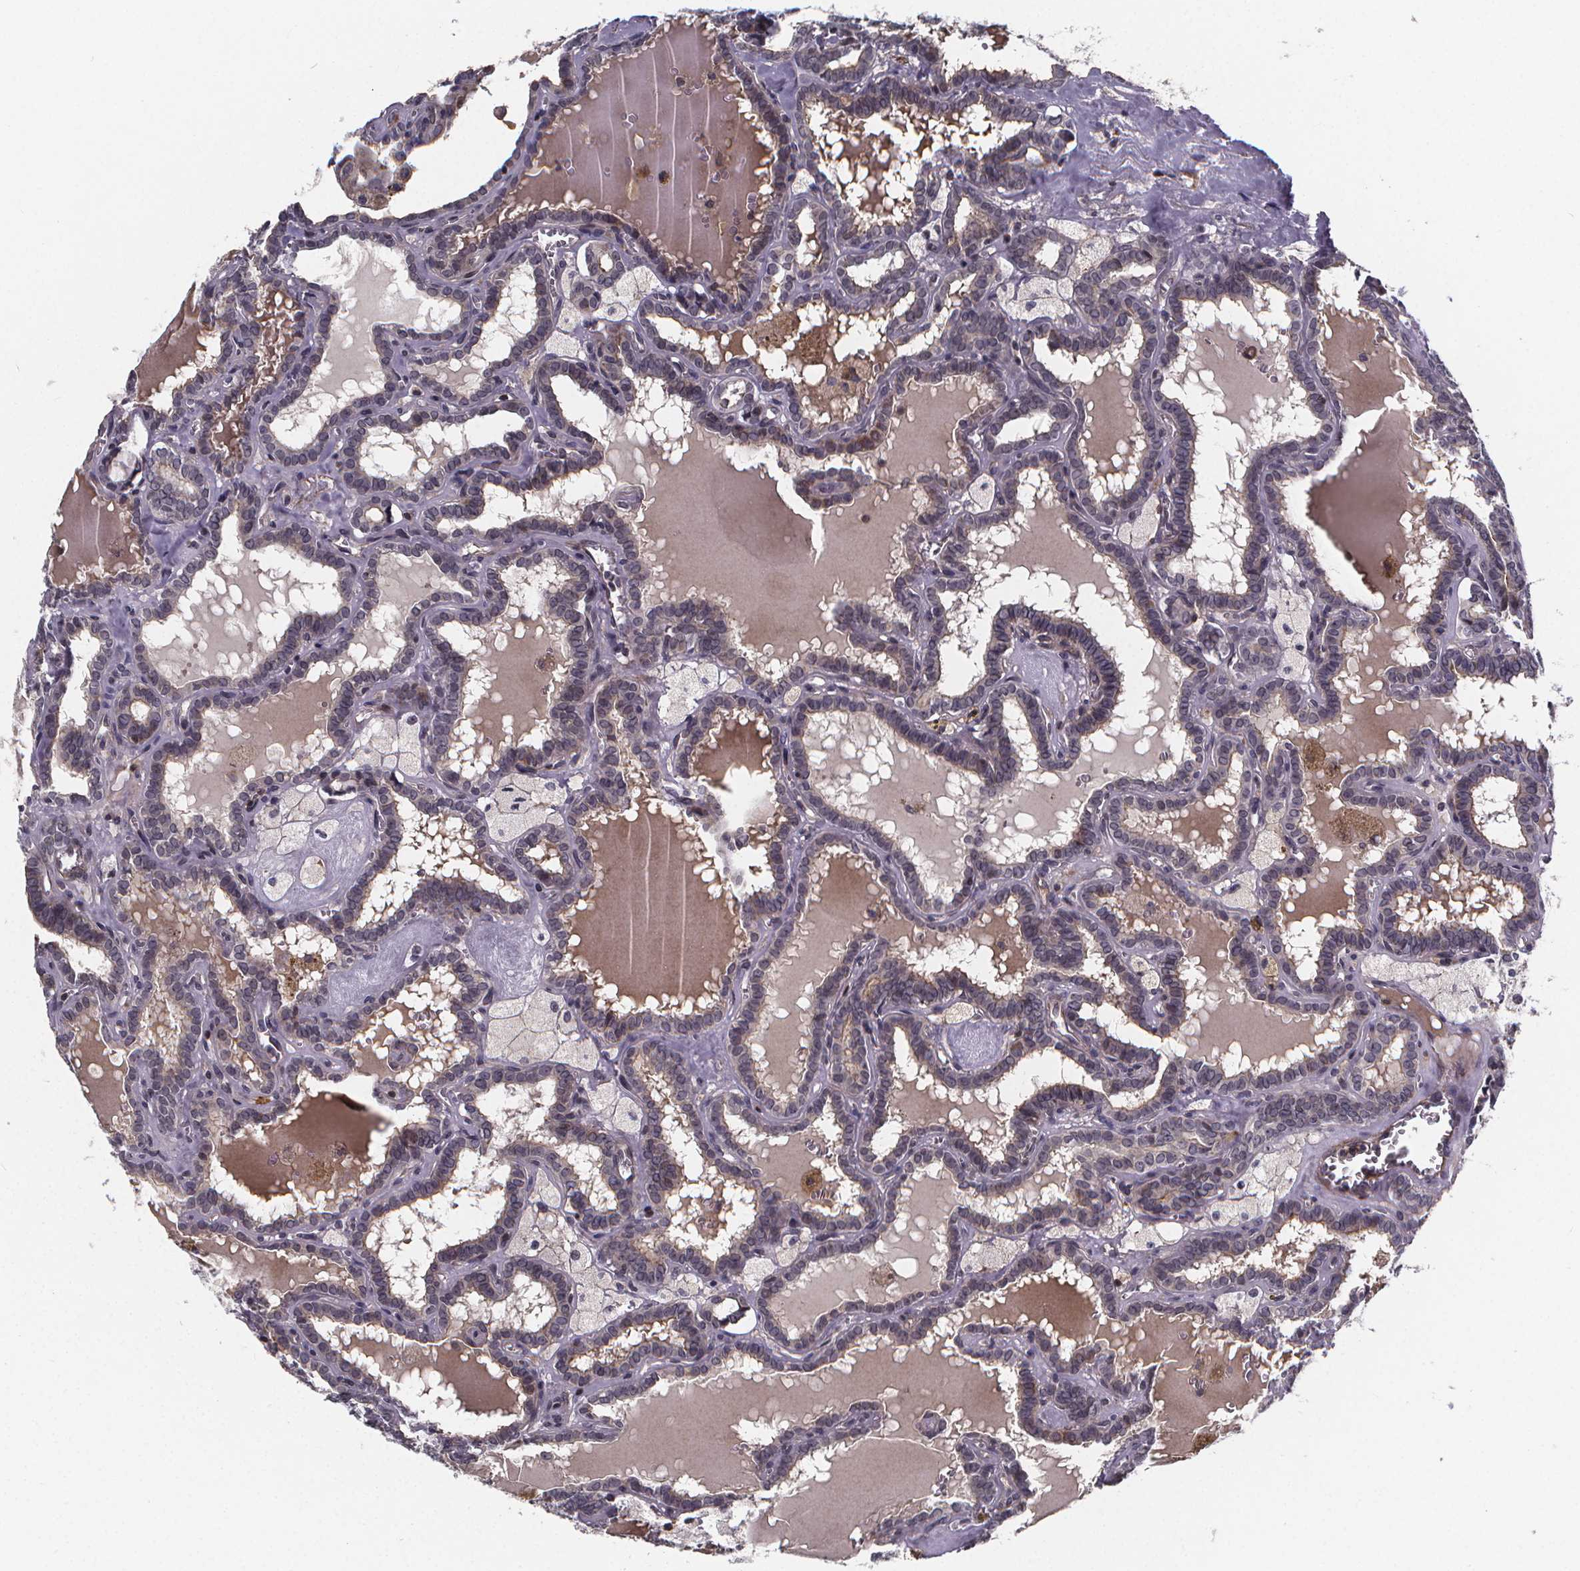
{"staining": {"intensity": "negative", "quantity": "none", "location": "none"}, "tissue": "thyroid cancer", "cell_type": "Tumor cells", "image_type": "cancer", "snomed": [{"axis": "morphology", "description": "Papillary adenocarcinoma, NOS"}, {"axis": "topography", "description": "Thyroid gland"}], "caption": "This is an immunohistochemistry histopathology image of thyroid cancer. There is no expression in tumor cells.", "gene": "FBXW2", "patient": {"sex": "female", "age": 39}}